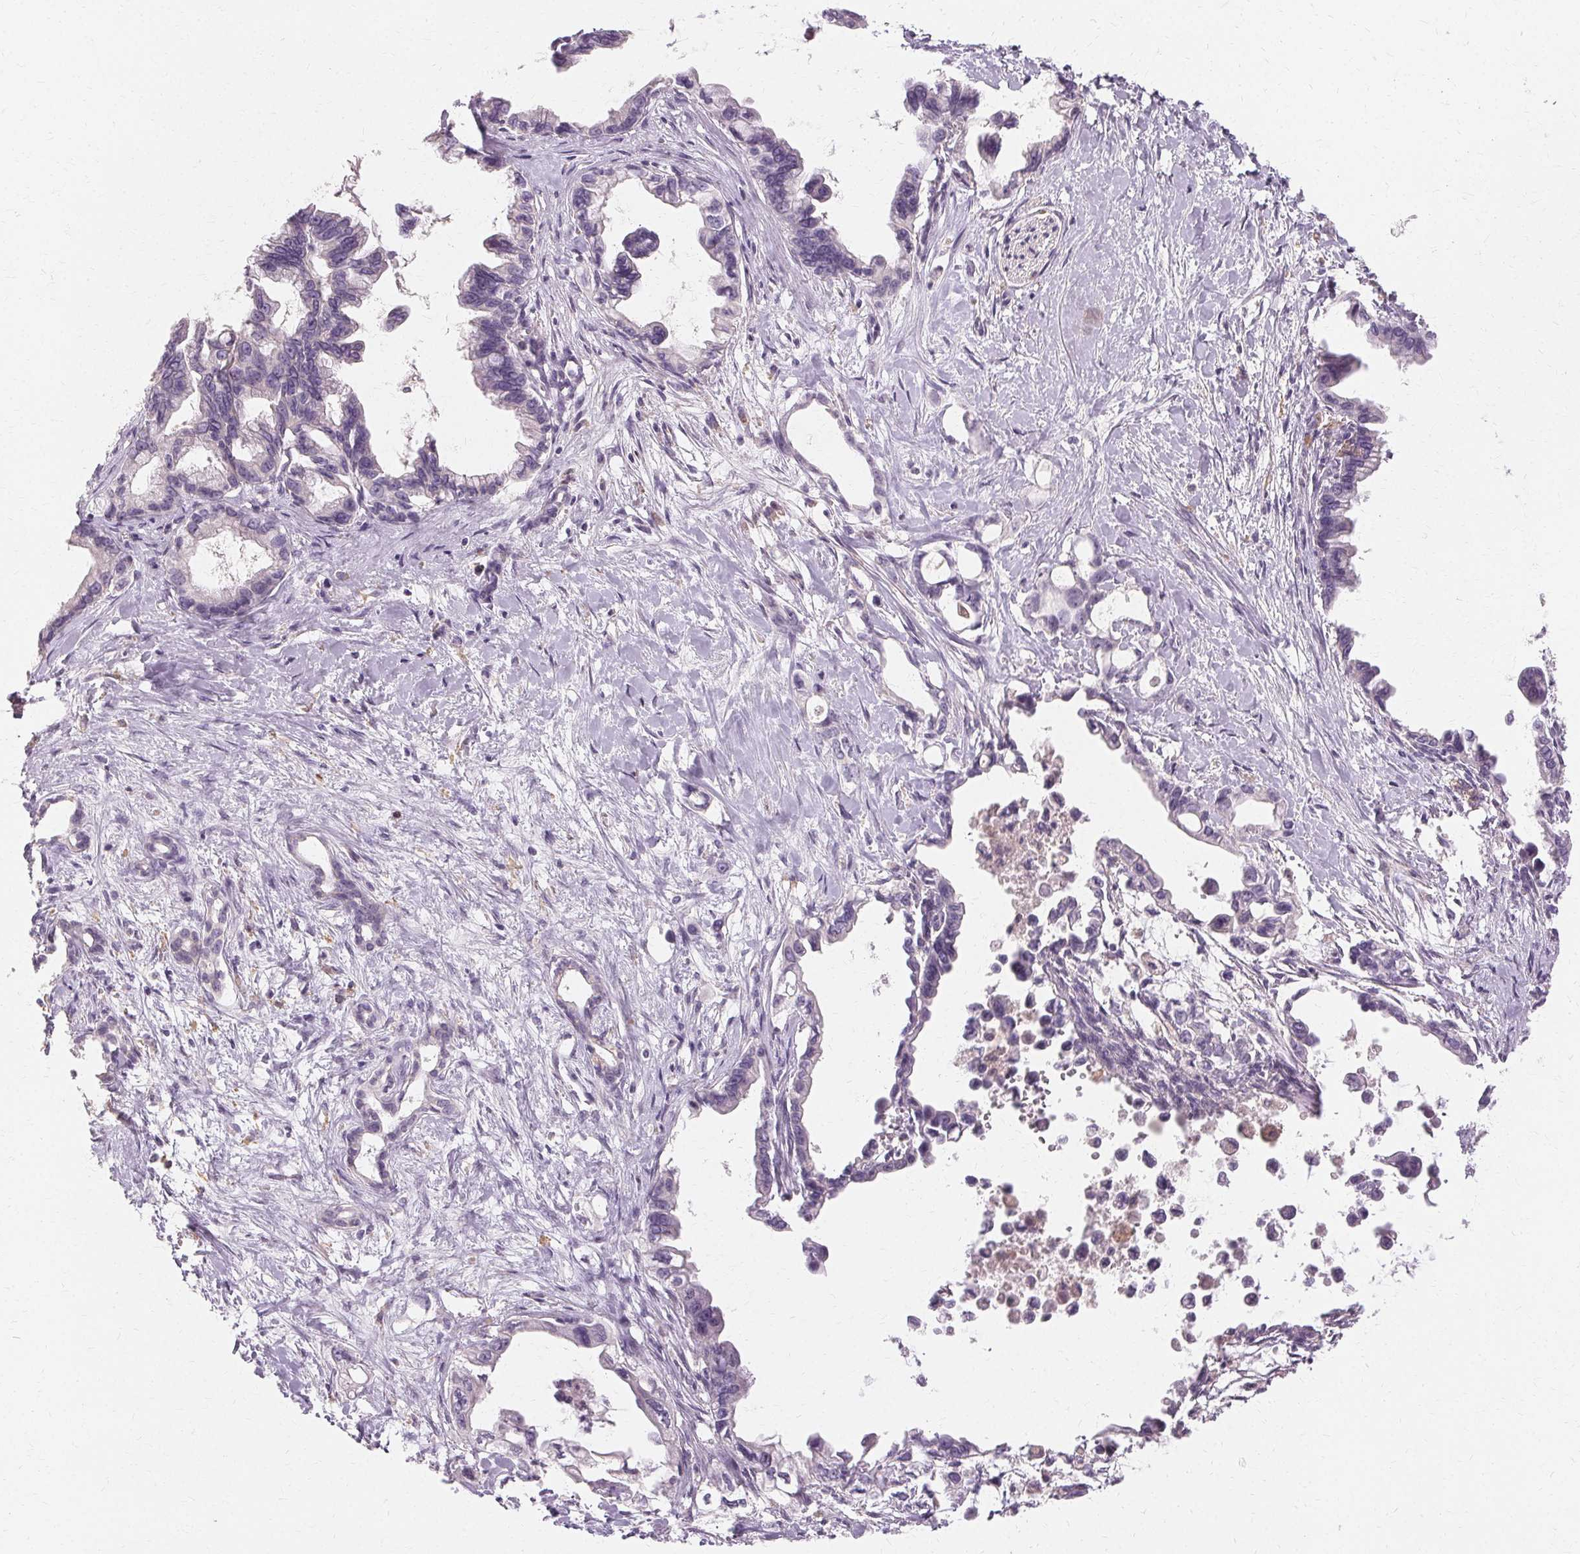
{"staining": {"intensity": "negative", "quantity": "none", "location": "none"}, "tissue": "pancreatic cancer", "cell_type": "Tumor cells", "image_type": "cancer", "snomed": [{"axis": "morphology", "description": "Adenocarcinoma, NOS"}, {"axis": "topography", "description": "Pancreas"}], "caption": "Immunohistochemistry (IHC) histopathology image of human pancreatic cancer stained for a protein (brown), which displays no positivity in tumor cells.", "gene": "IFNGR1", "patient": {"sex": "male", "age": 61}}